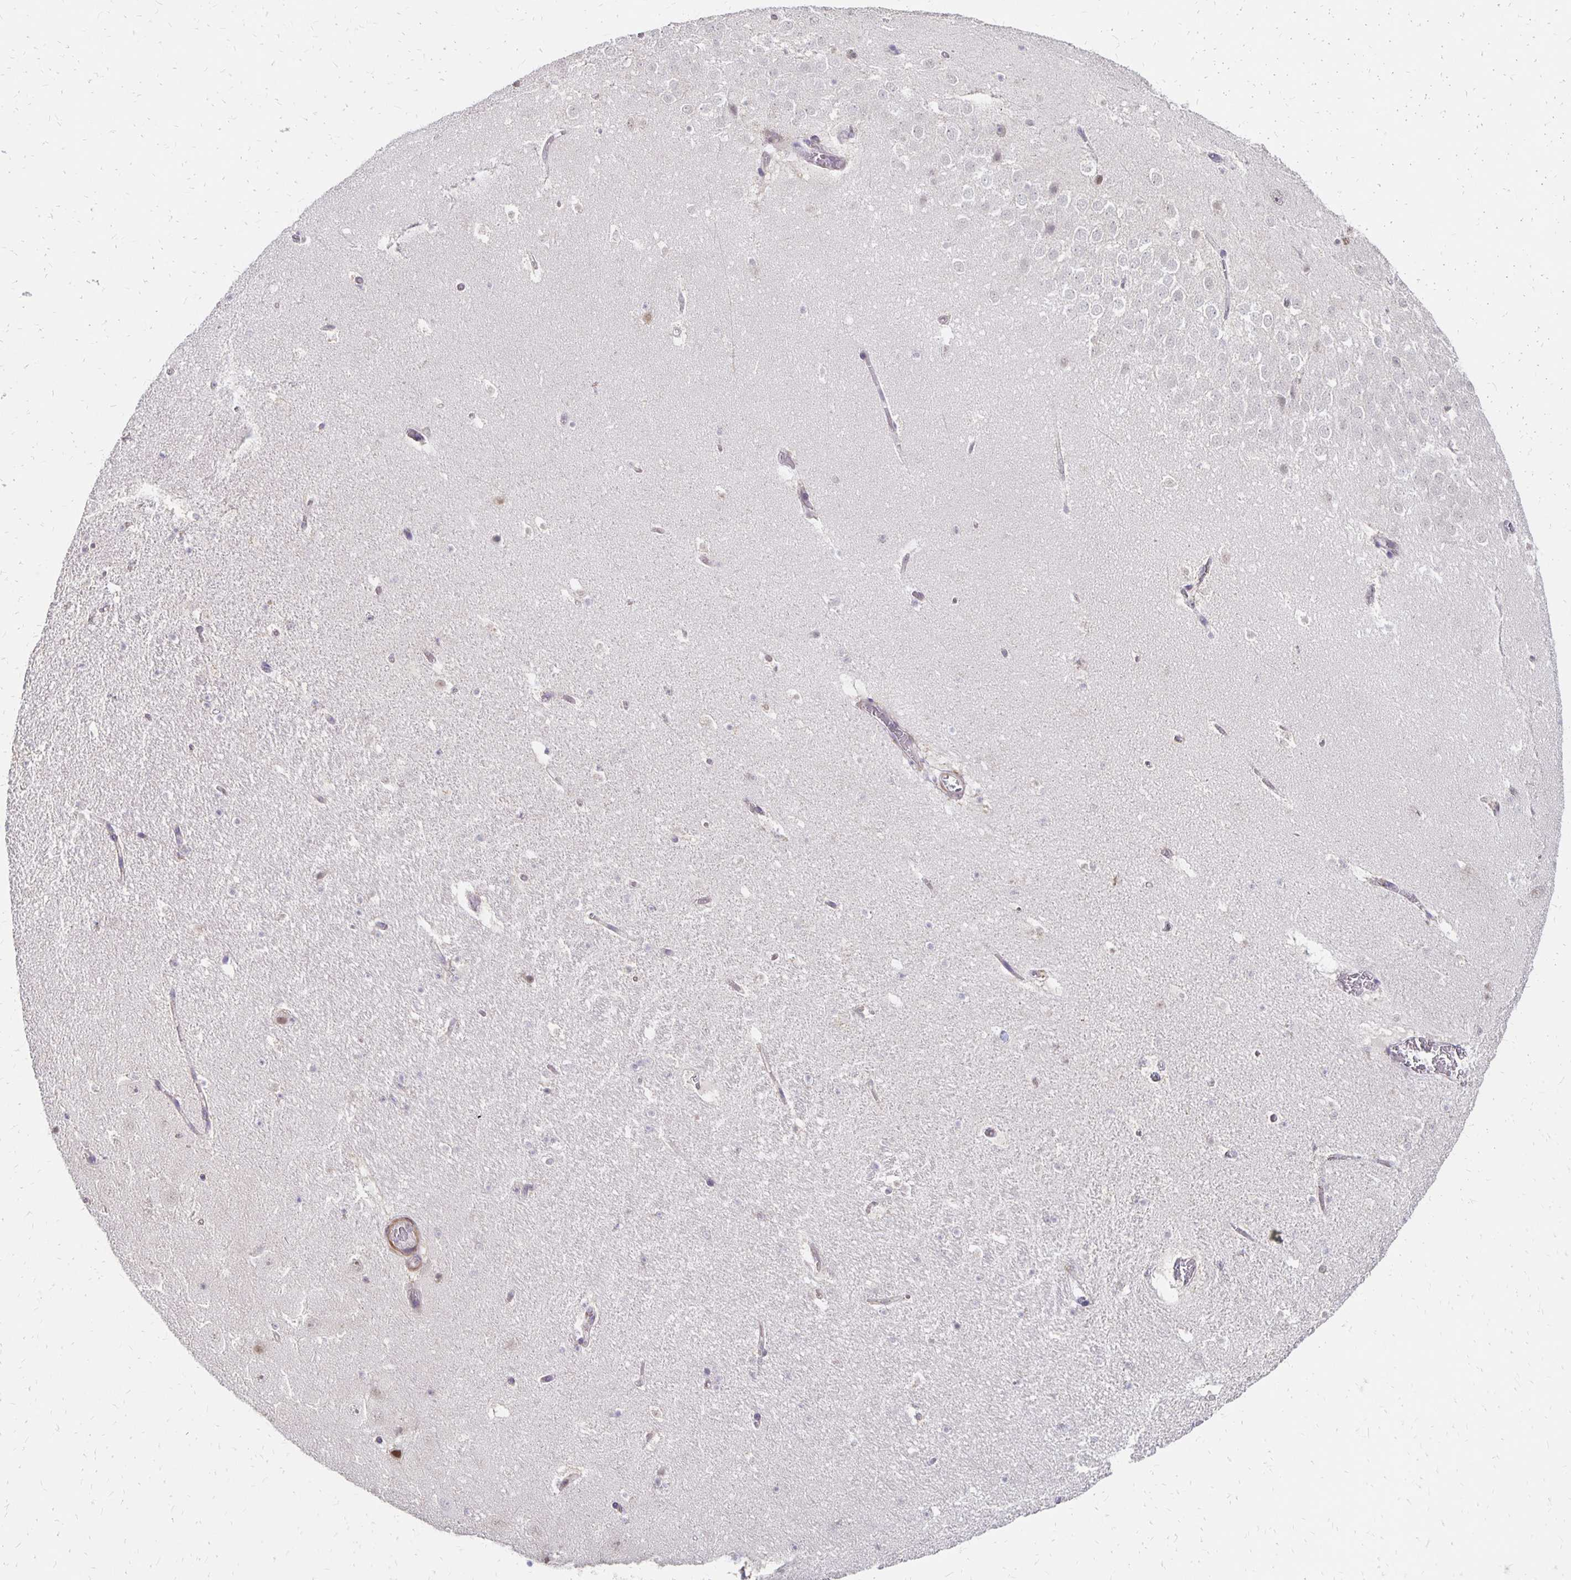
{"staining": {"intensity": "weak", "quantity": "<25%", "location": "nuclear"}, "tissue": "hippocampus", "cell_type": "Glial cells", "image_type": "normal", "snomed": [{"axis": "morphology", "description": "Normal tissue, NOS"}, {"axis": "topography", "description": "Hippocampus"}], "caption": "A histopathology image of human hippocampus is negative for staining in glial cells. (DAB (3,3'-diaminobenzidine) IHC, high magnification).", "gene": "ATOSB", "patient": {"sex": "female", "age": 42}}